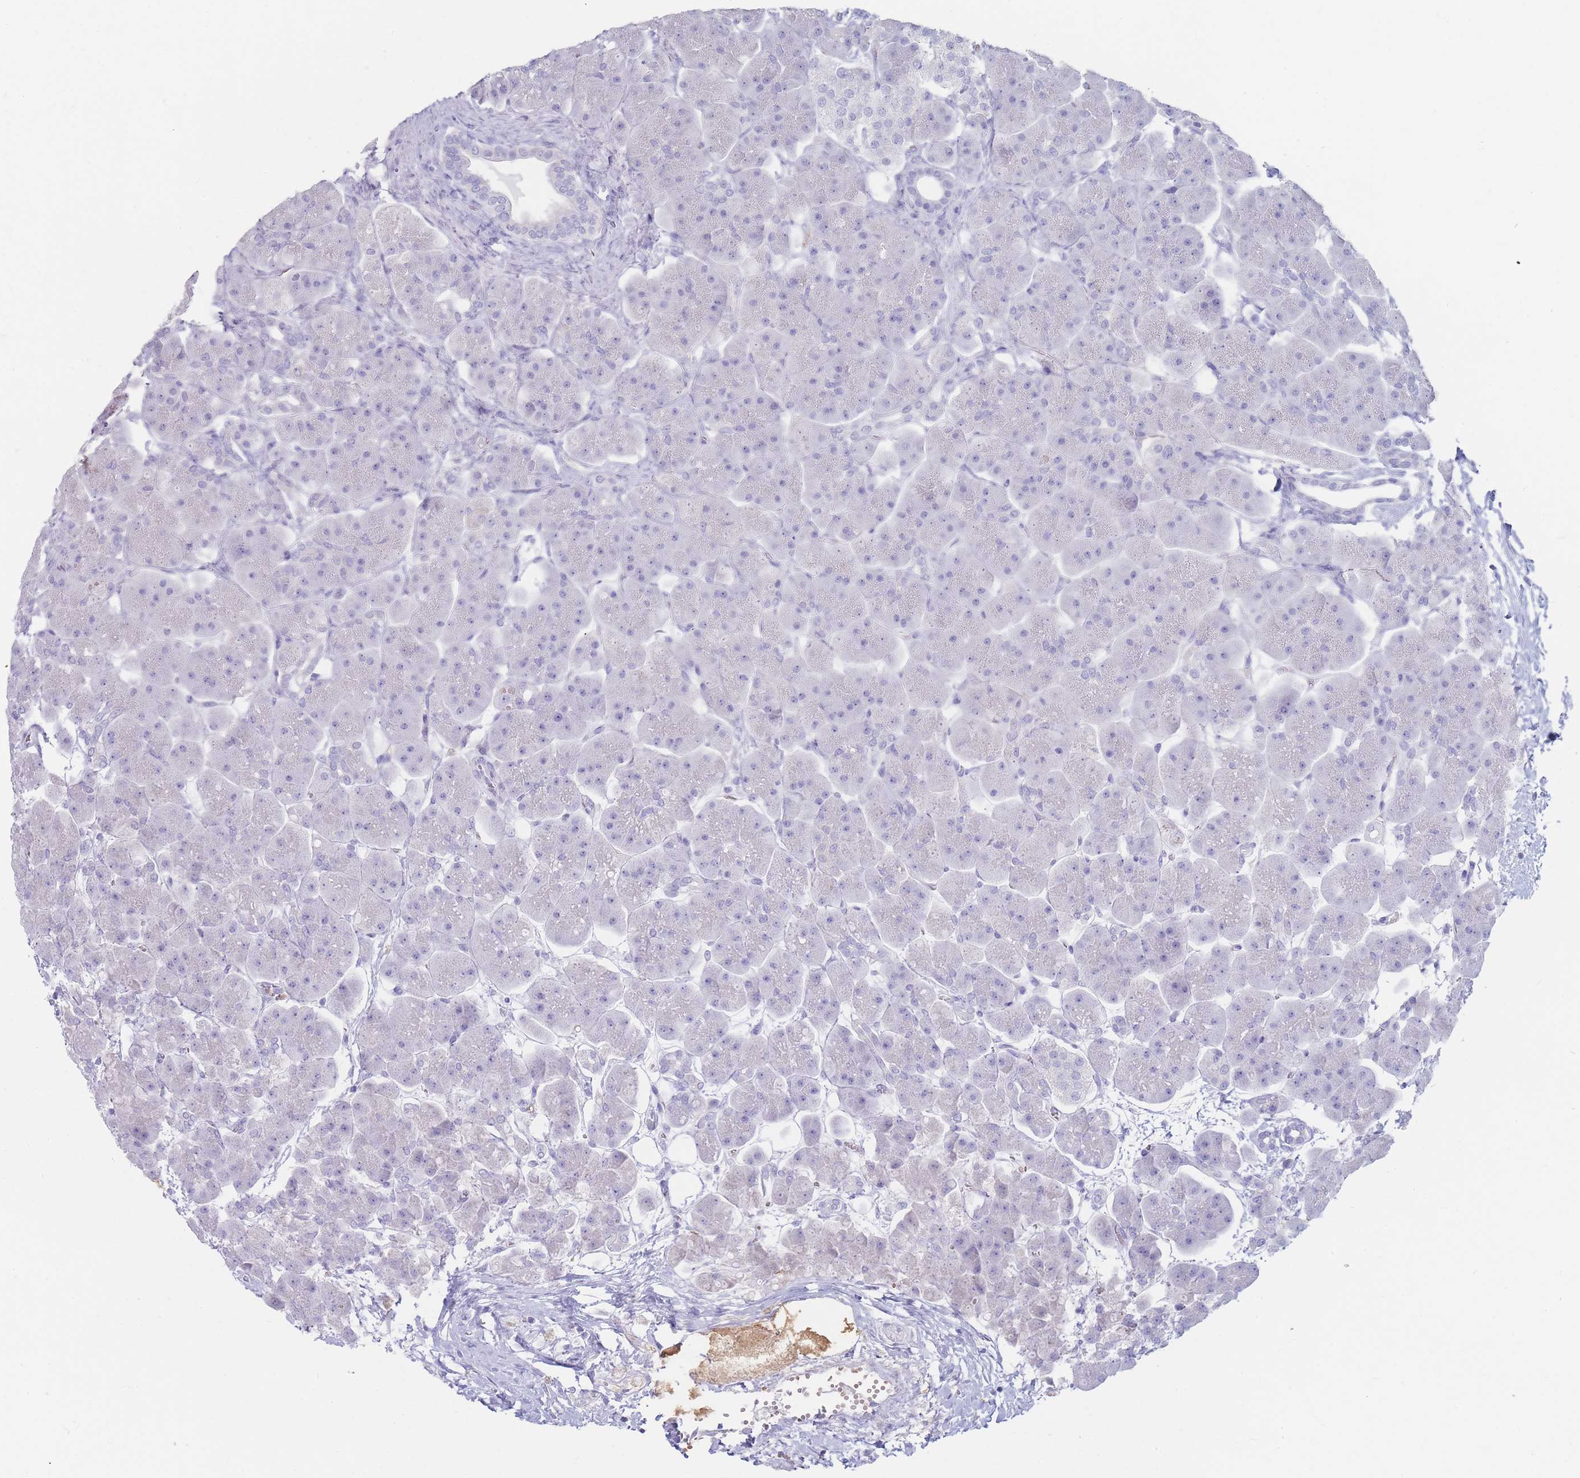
{"staining": {"intensity": "negative", "quantity": "none", "location": "none"}, "tissue": "pancreas", "cell_type": "Exocrine glandular cells", "image_type": "normal", "snomed": [{"axis": "morphology", "description": "Normal tissue, NOS"}, {"axis": "topography", "description": "Pancreas"}], "caption": "Immunohistochemical staining of unremarkable human pancreas displays no significant staining in exocrine glandular cells.", "gene": "ENSG00000284931", "patient": {"sex": "male", "age": 66}}